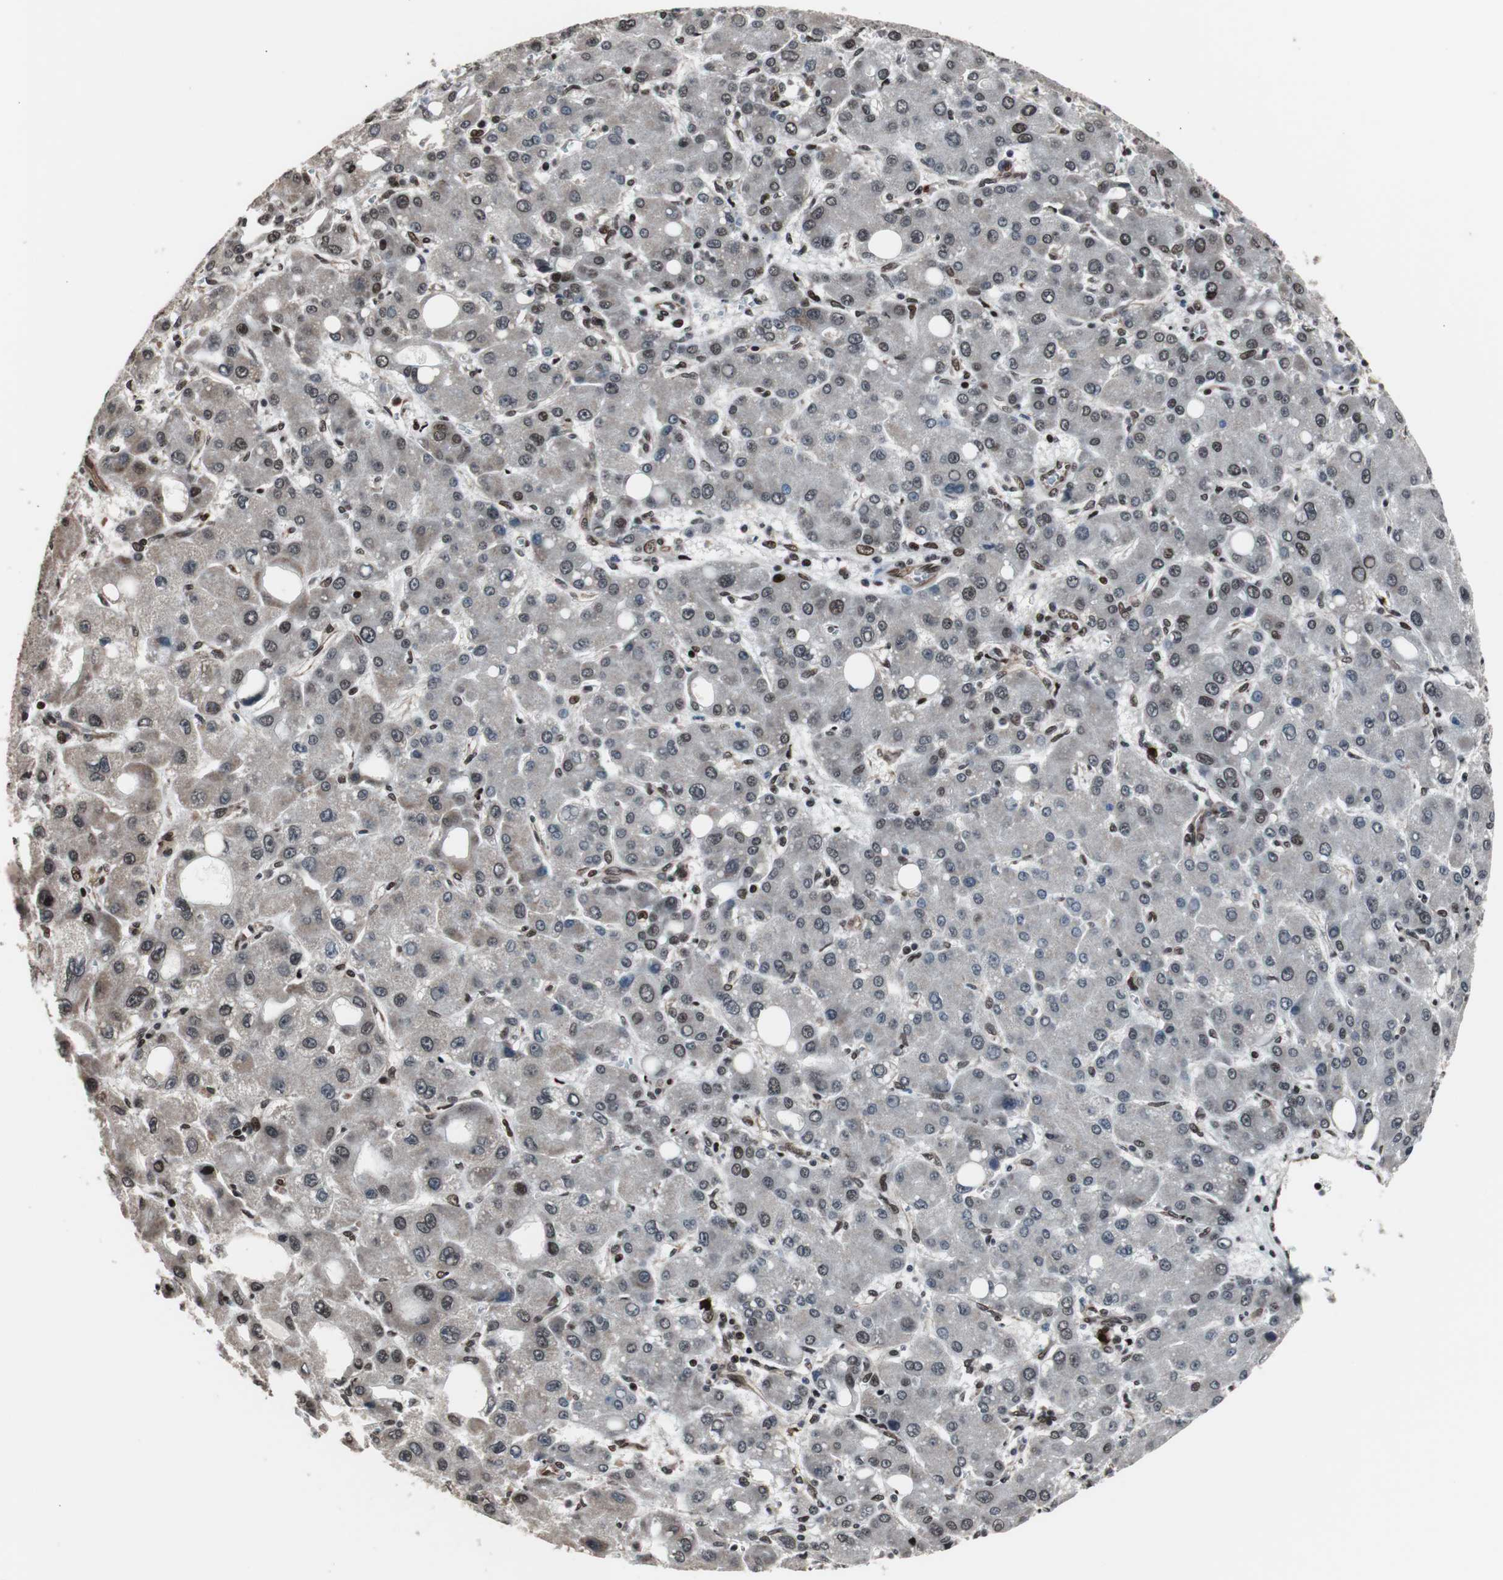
{"staining": {"intensity": "moderate", "quantity": "25%-75%", "location": "cytoplasmic/membranous,nuclear"}, "tissue": "liver cancer", "cell_type": "Tumor cells", "image_type": "cancer", "snomed": [{"axis": "morphology", "description": "Carcinoma, Hepatocellular, NOS"}, {"axis": "topography", "description": "Liver"}], "caption": "Tumor cells exhibit medium levels of moderate cytoplasmic/membranous and nuclear expression in about 25%-75% of cells in human liver cancer.", "gene": "POGZ", "patient": {"sex": "male", "age": 55}}